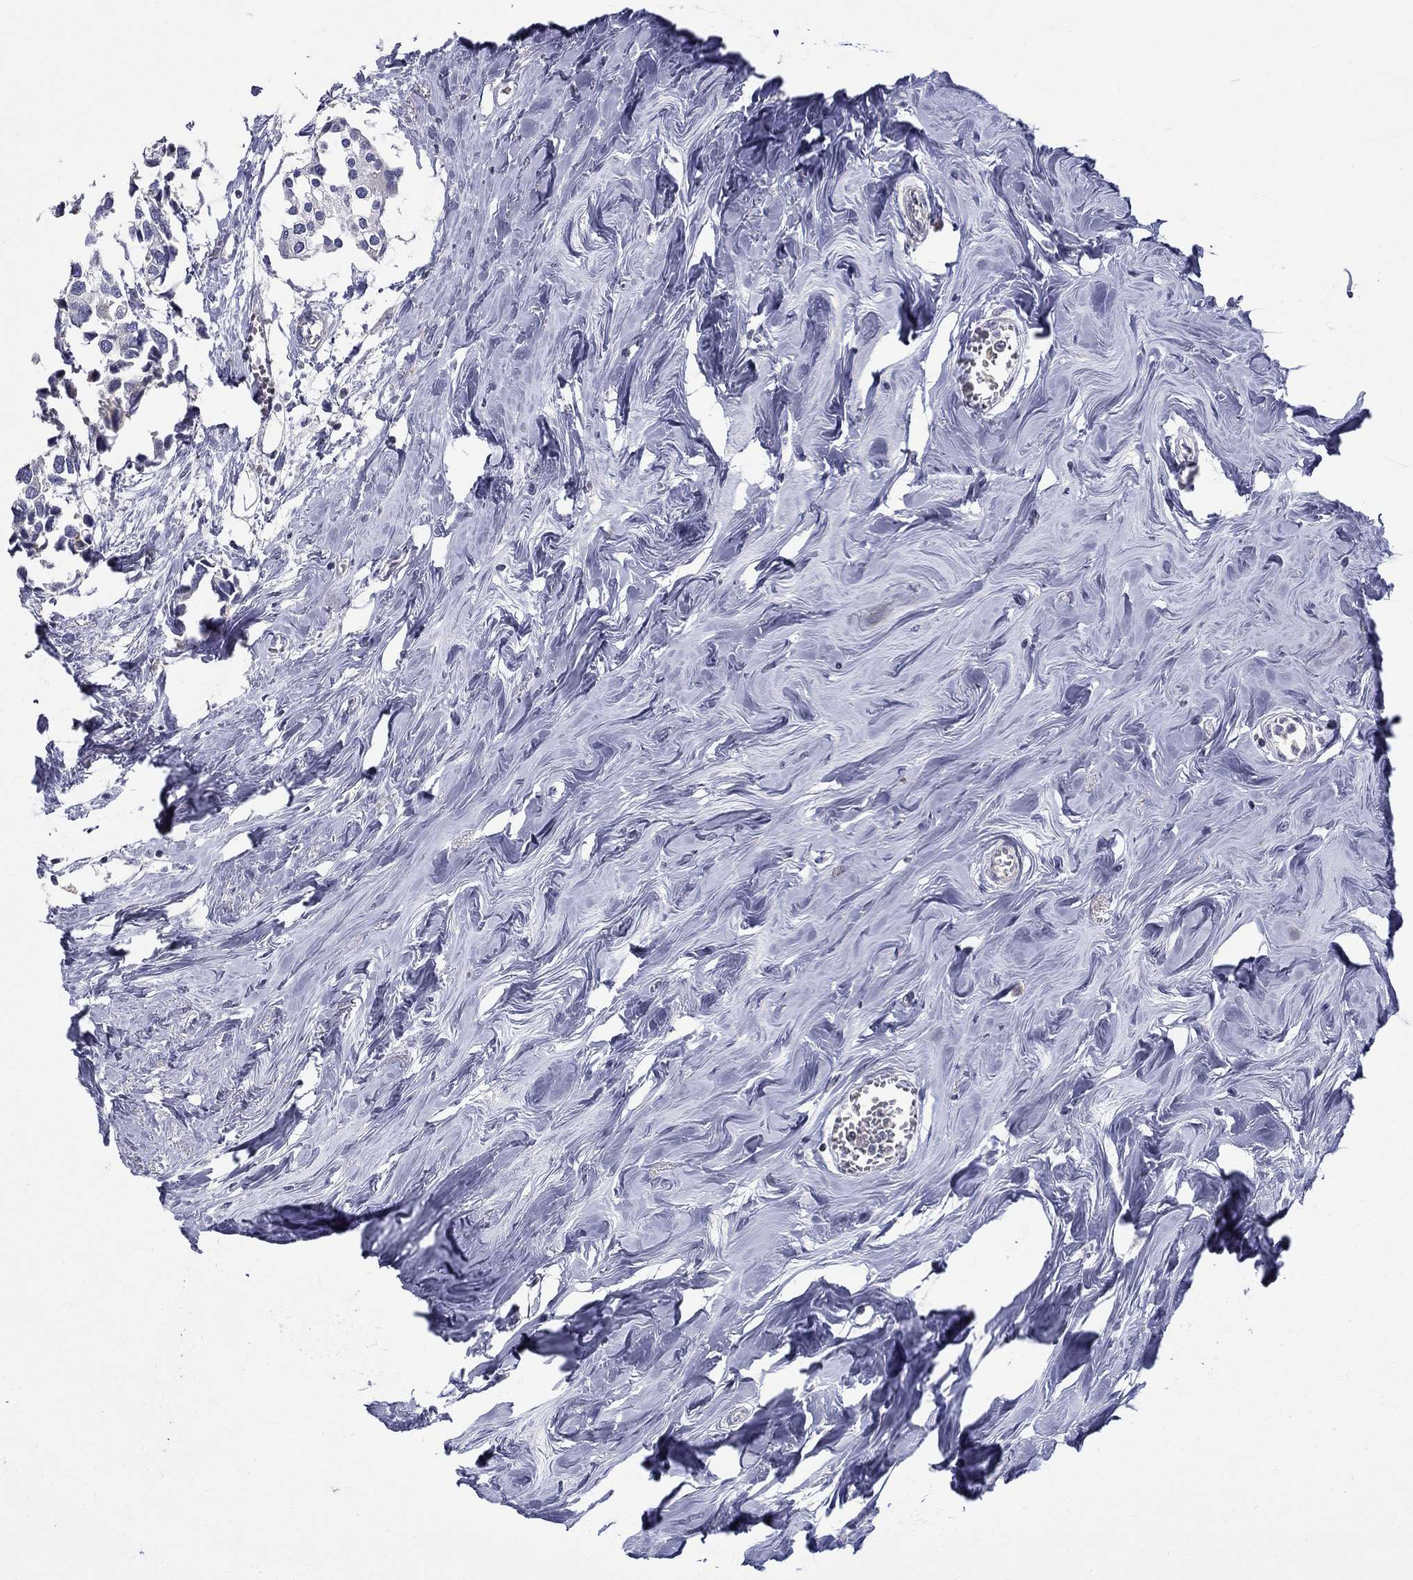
{"staining": {"intensity": "negative", "quantity": "none", "location": "none"}, "tissue": "breast cancer", "cell_type": "Tumor cells", "image_type": "cancer", "snomed": [{"axis": "morphology", "description": "Duct carcinoma"}, {"axis": "topography", "description": "Breast"}], "caption": "Immunohistochemistry (IHC) image of human invasive ductal carcinoma (breast) stained for a protein (brown), which exhibits no staining in tumor cells.", "gene": "HMX2", "patient": {"sex": "female", "age": 83}}